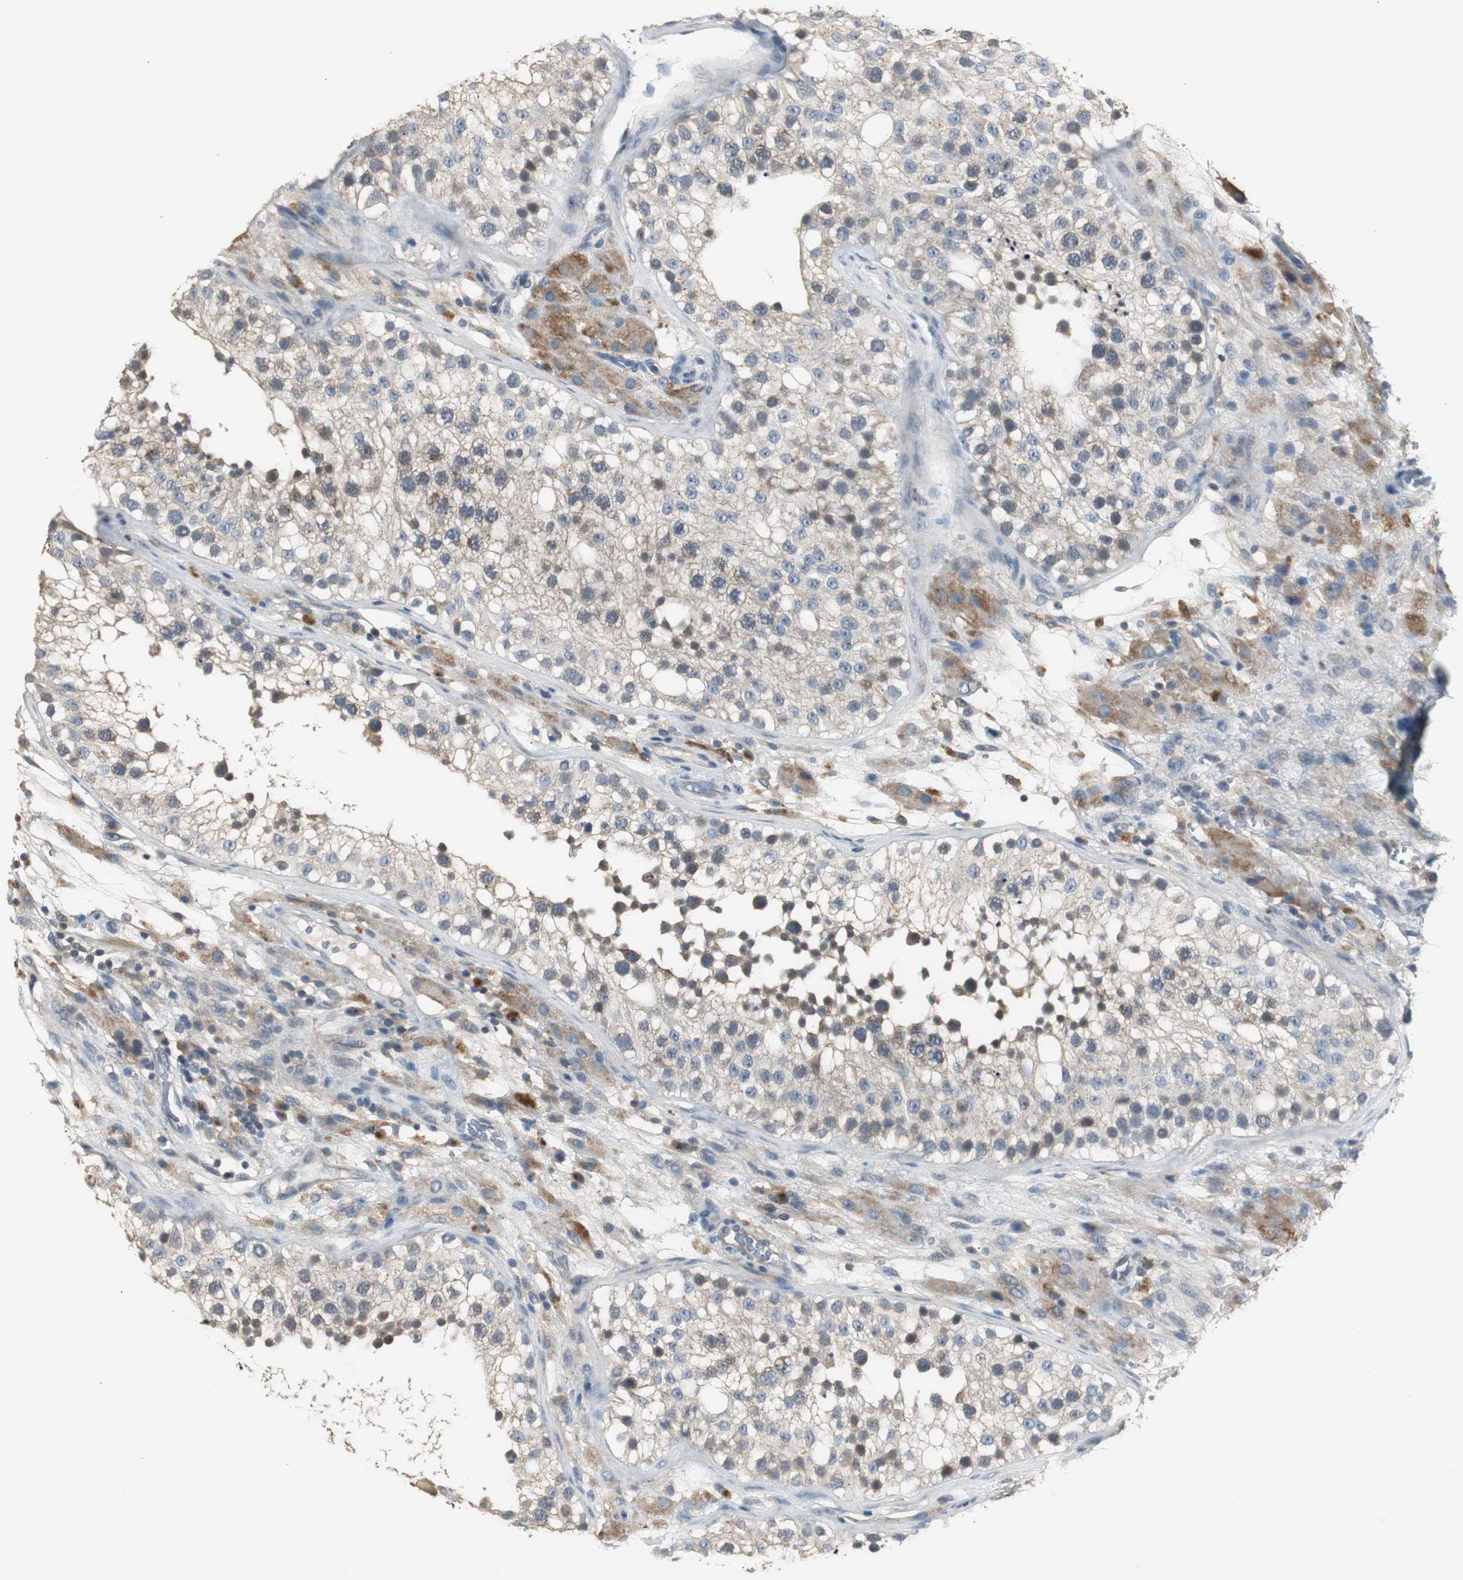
{"staining": {"intensity": "weak", "quantity": "25%-75%", "location": "cytoplasmic/membranous"}, "tissue": "testis", "cell_type": "Cells in seminiferous ducts", "image_type": "normal", "snomed": [{"axis": "morphology", "description": "Normal tissue, NOS"}, {"axis": "topography", "description": "Testis"}], "caption": "DAB immunohistochemical staining of normal testis demonstrates weak cytoplasmic/membranous protein positivity in approximately 25%-75% of cells in seminiferous ducts.", "gene": "PTPRN2", "patient": {"sex": "male", "age": 26}}